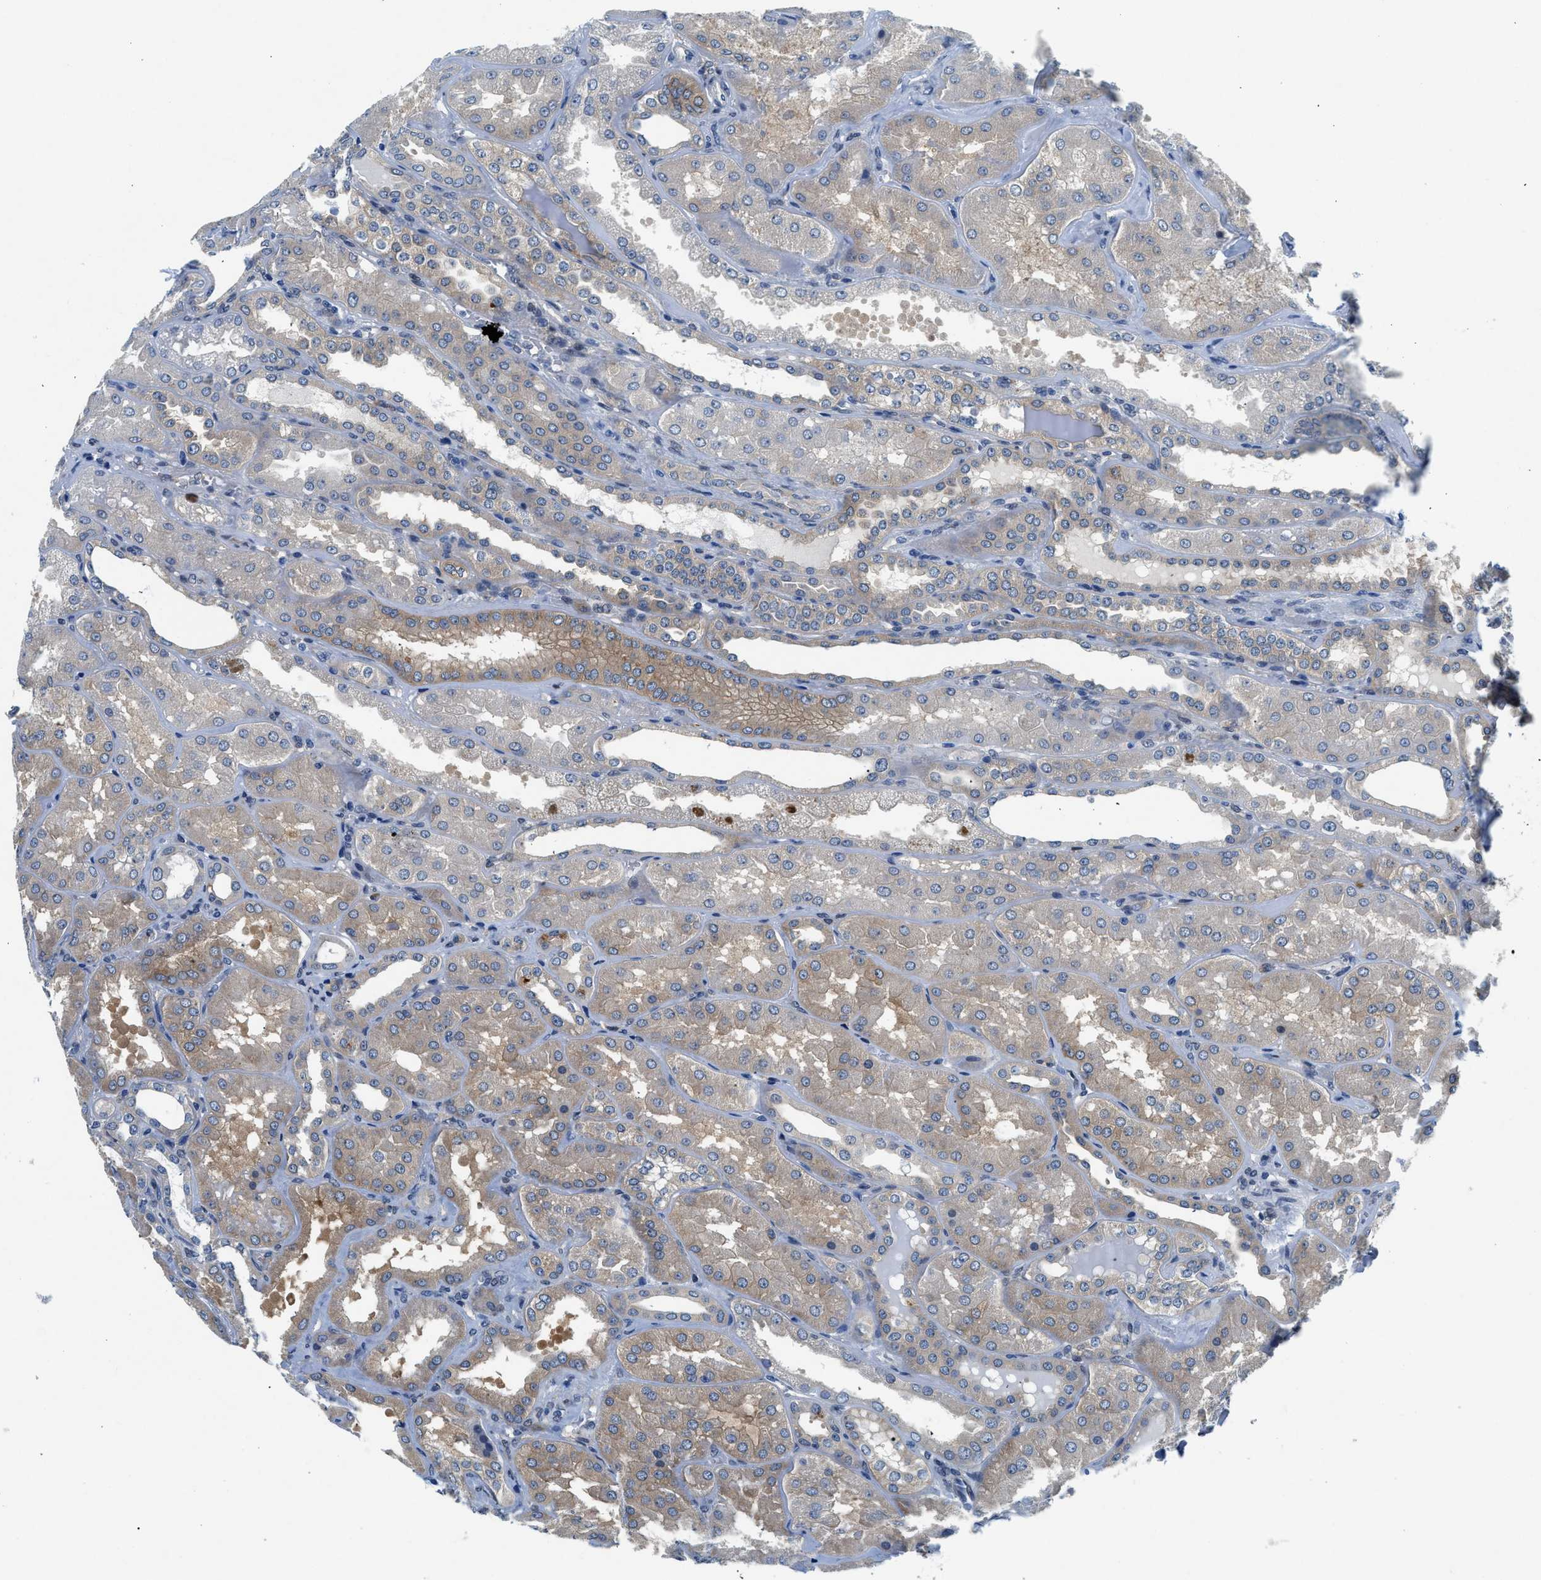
{"staining": {"intensity": "negative", "quantity": "none", "location": "none"}, "tissue": "kidney", "cell_type": "Cells in glomeruli", "image_type": "normal", "snomed": [{"axis": "morphology", "description": "Normal tissue, NOS"}, {"axis": "topography", "description": "Kidney"}], "caption": "This is an immunohistochemistry (IHC) image of normal human kidney. There is no positivity in cells in glomeruli.", "gene": "COPS2", "patient": {"sex": "female", "age": 56}}